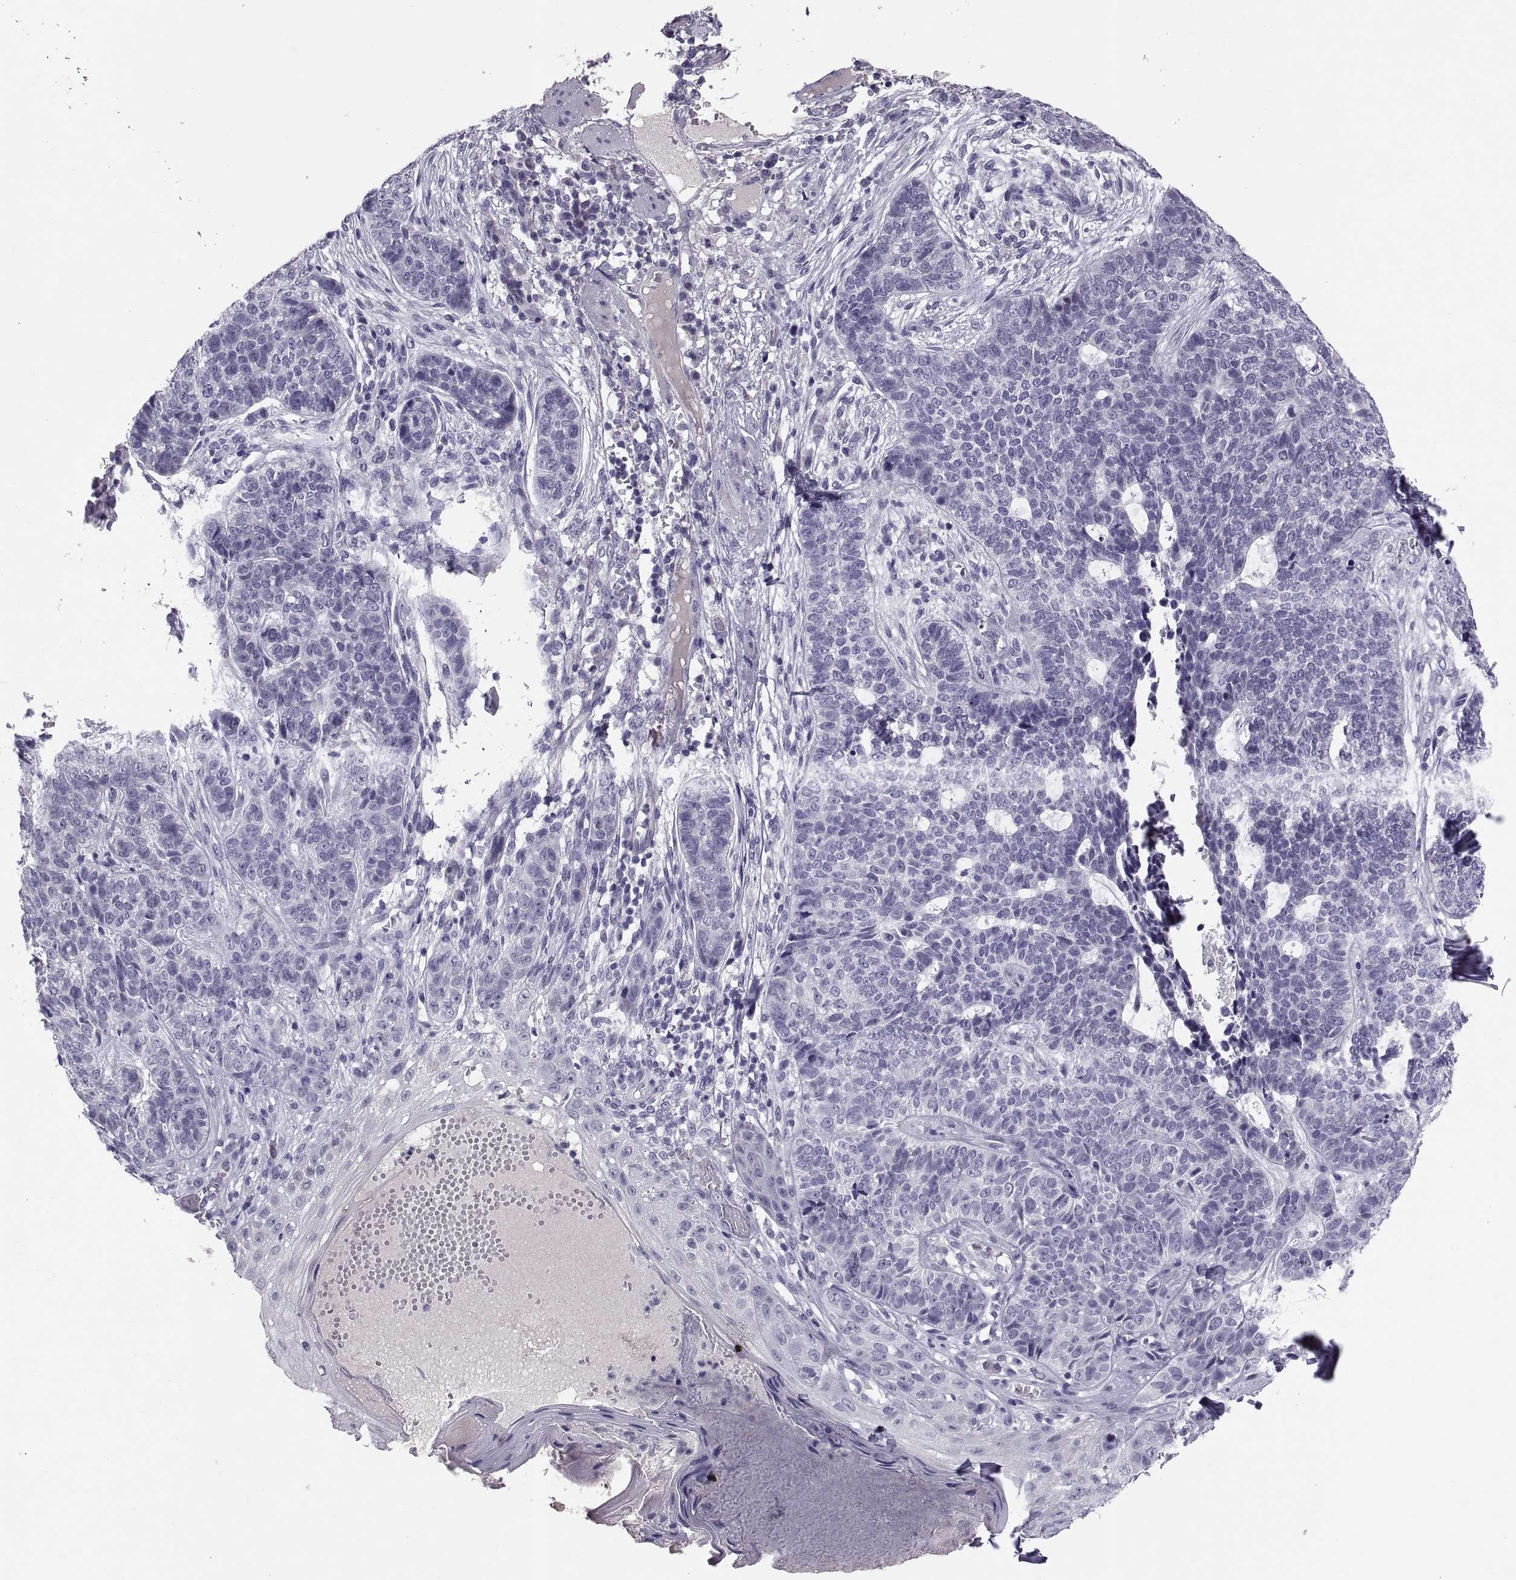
{"staining": {"intensity": "negative", "quantity": "none", "location": "none"}, "tissue": "skin cancer", "cell_type": "Tumor cells", "image_type": "cancer", "snomed": [{"axis": "morphology", "description": "Basal cell carcinoma"}, {"axis": "topography", "description": "Skin"}], "caption": "Basal cell carcinoma (skin) stained for a protein using immunohistochemistry demonstrates no positivity tumor cells.", "gene": "PTN", "patient": {"sex": "female", "age": 69}}